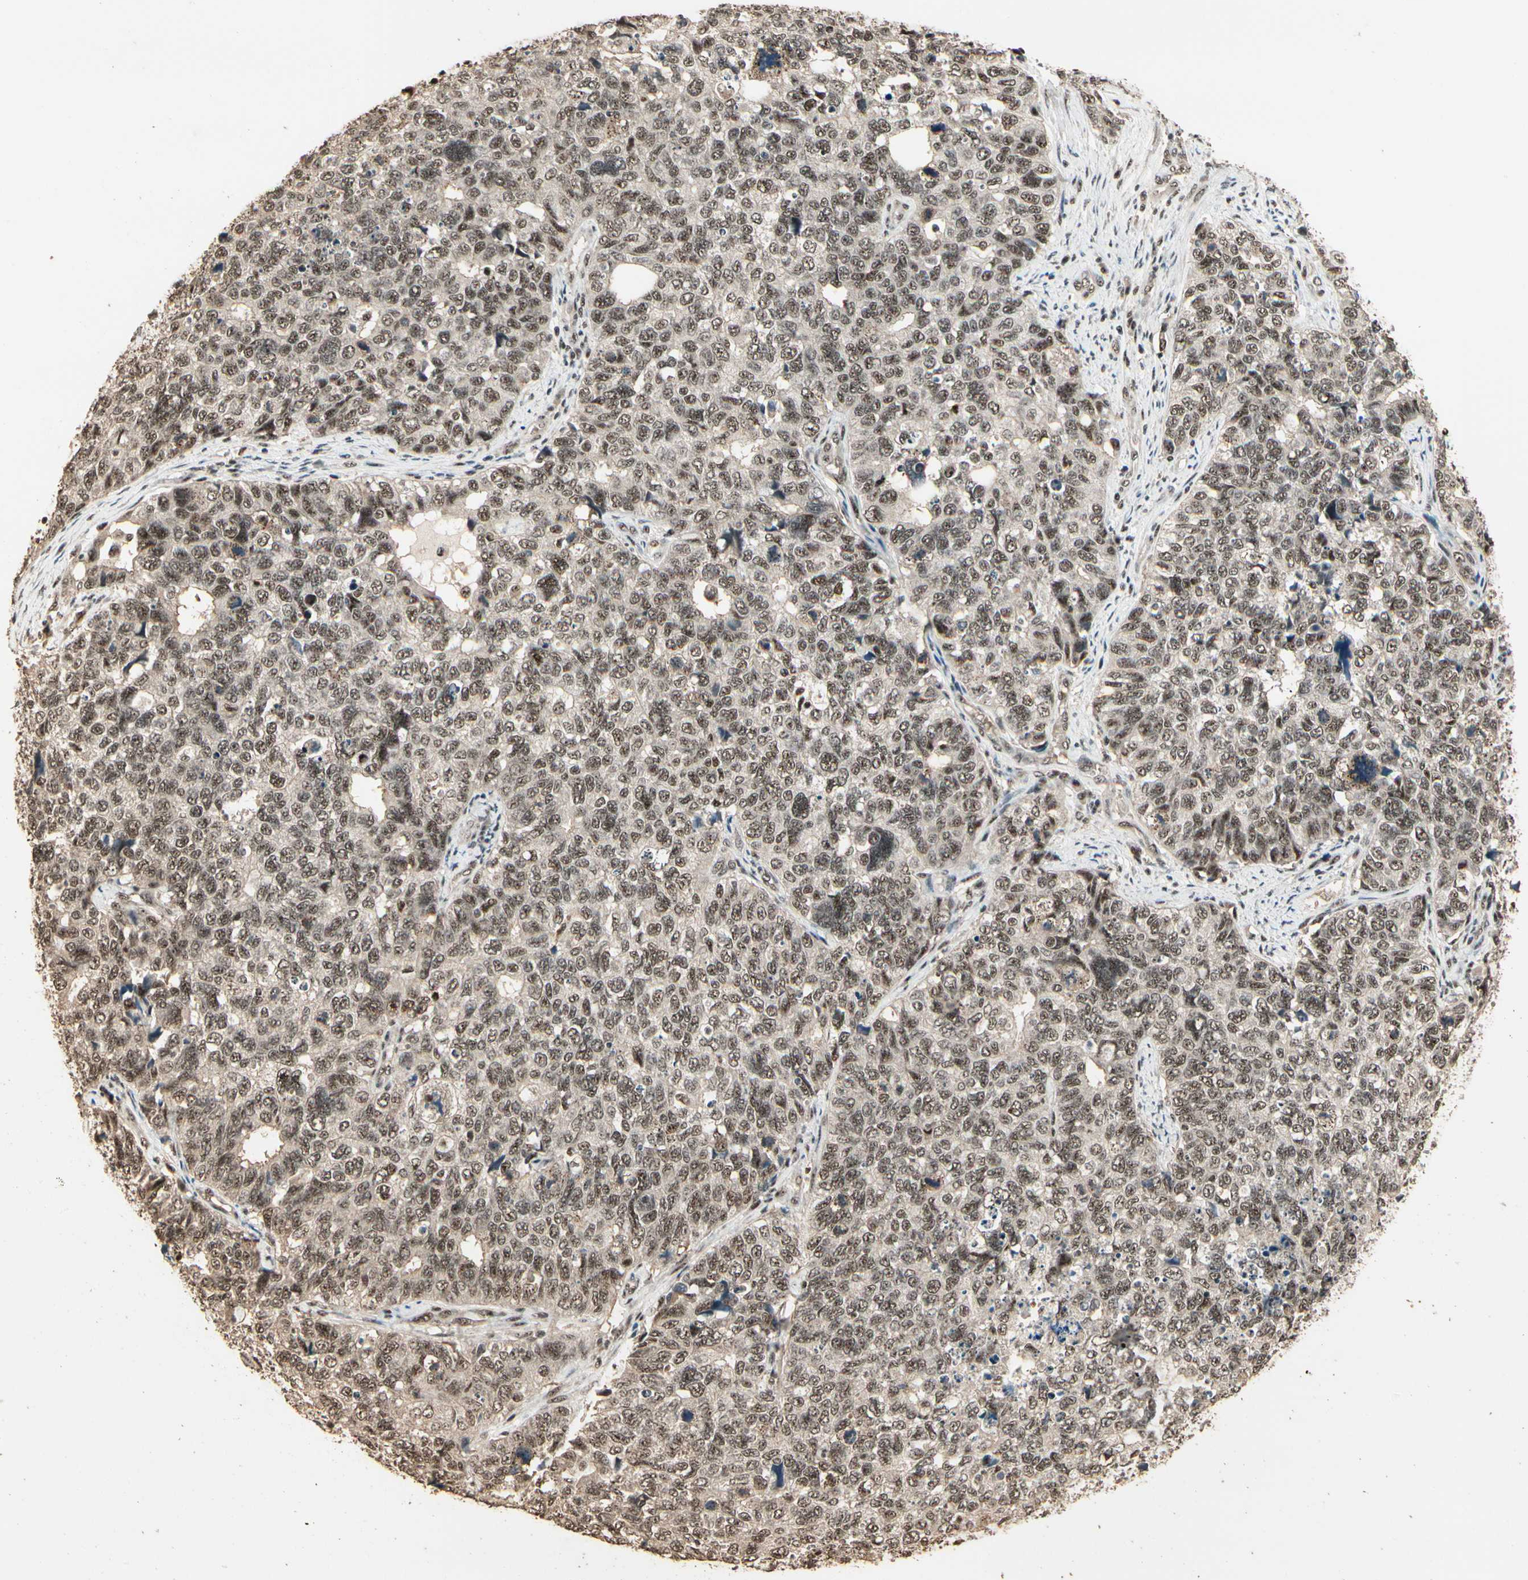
{"staining": {"intensity": "moderate", "quantity": ">75%", "location": "nuclear"}, "tissue": "cervical cancer", "cell_type": "Tumor cells", "image_type": "cancer", "snomed": [{"axis": "morphology", "description": "Squamous cell carcinoma, NOS"}, {"axis": "topography", "description": "Cervix"}], "caption": "Immunohistochemical staining of human cervical cancer shows moderate nuclear protein expression in about >75% of tumor cells. (DAB (3,3'-diaminobenzidine) IHC with brightfield microscopy, high magnification).", "gene": "RBM25", "patient": {"sex": "female", "age": 63}}